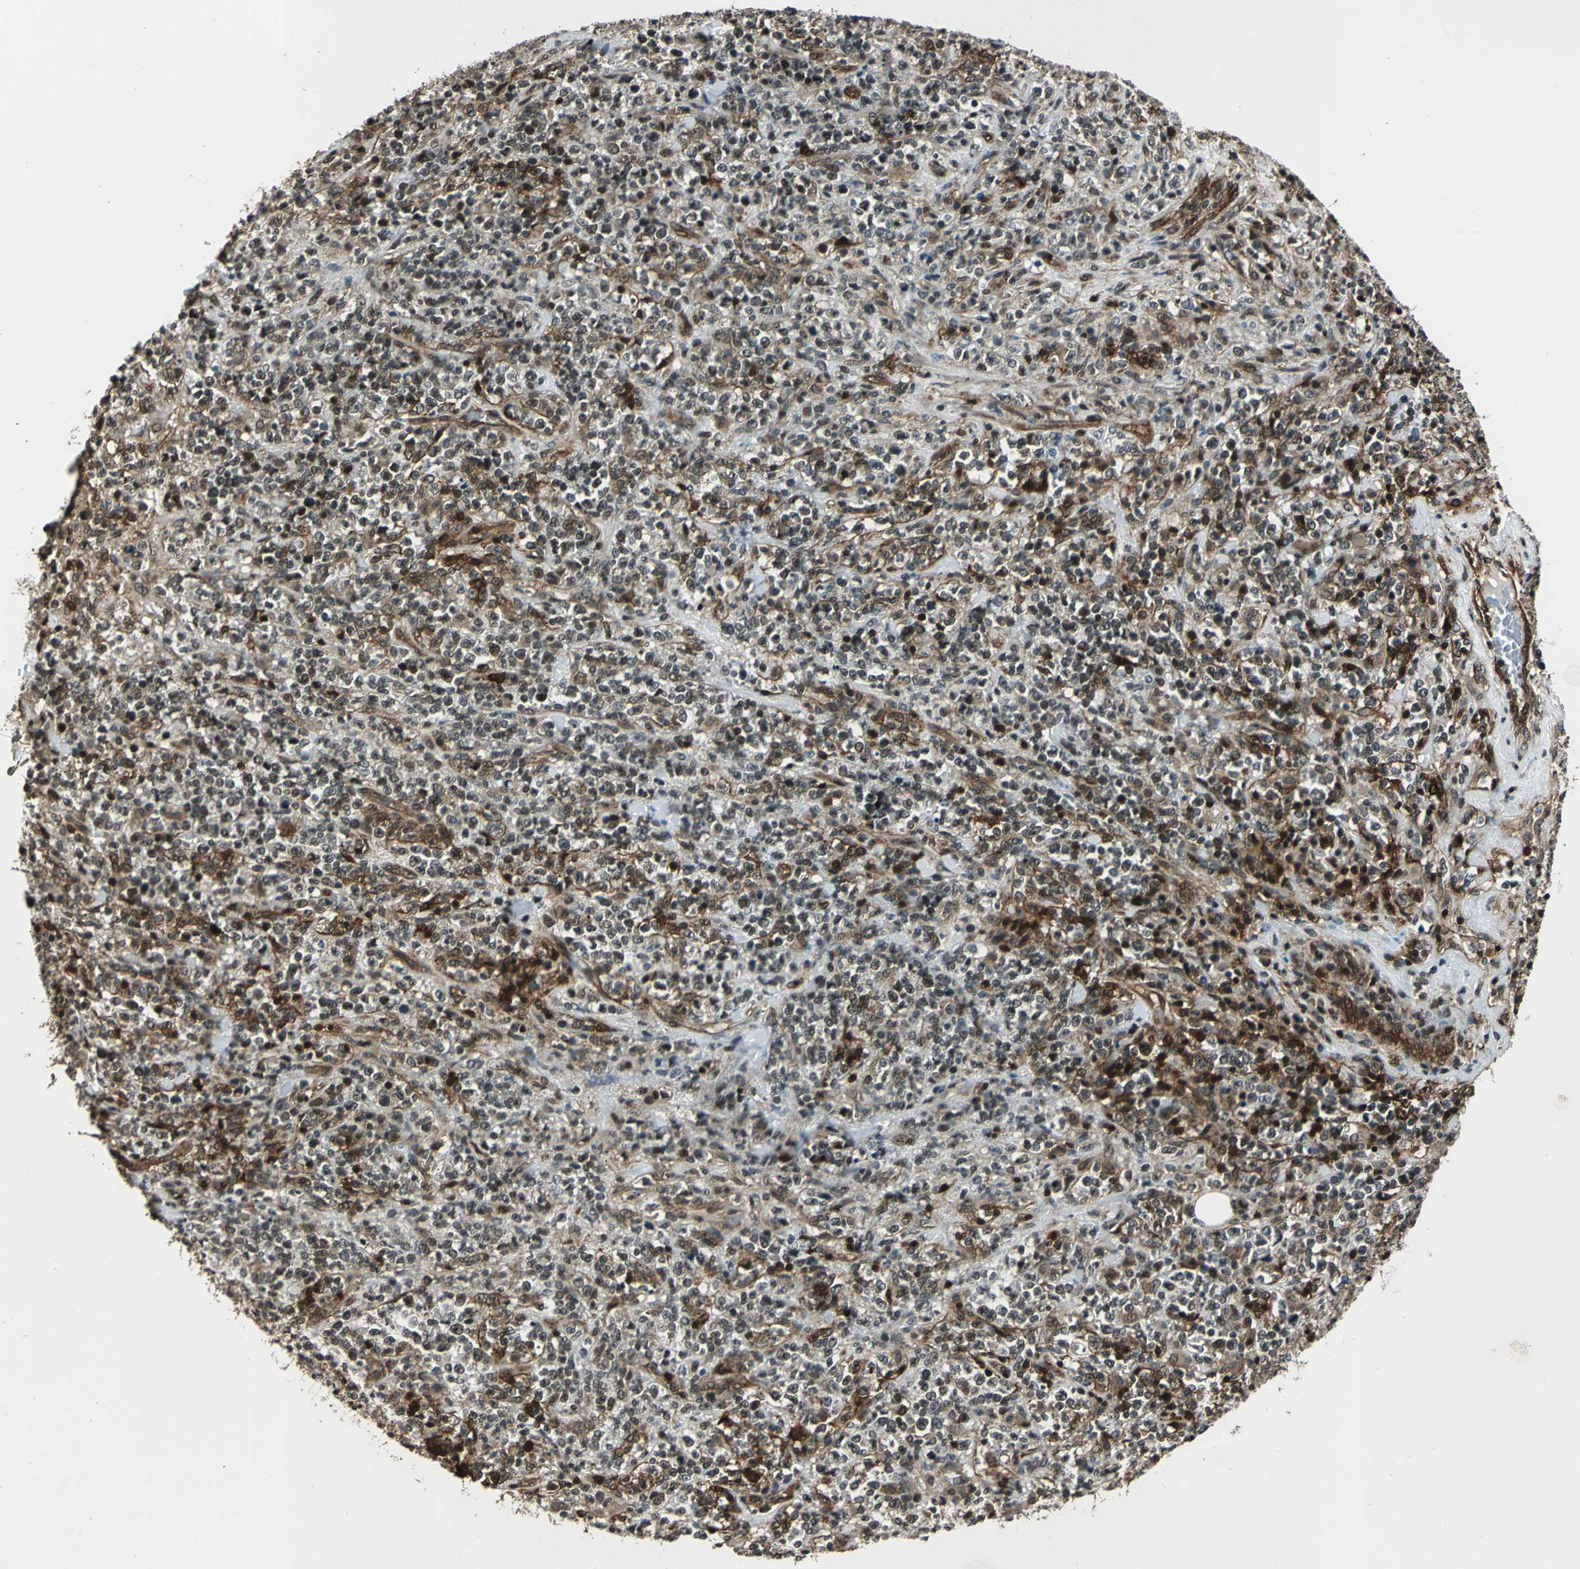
{"staining": {"intensity": "strong", "quantity": "25%-75%", "location": "cytoplasmic/membranous,nuclear"}, "tissue": "lymphoma", "cell_type": "Tumor cells", "image_type": "cancer", "snomed": [{"axis": "morphology", "description": "Malignant lymphoma, non-Hodgkin's type, High grade"}, {"axis": "topography", "description": "Soft tissue"}], "caption": "High-grade malignant lymphoma, non-Hodgkin's type stained with immunohistochemistry exhibits strong cytoplasmic/membranous and nuclear positivity in approximately 25%-75% of tumor cells.", "gene": "NR2C2", "patient": {"sex": "male", "age": 18}}